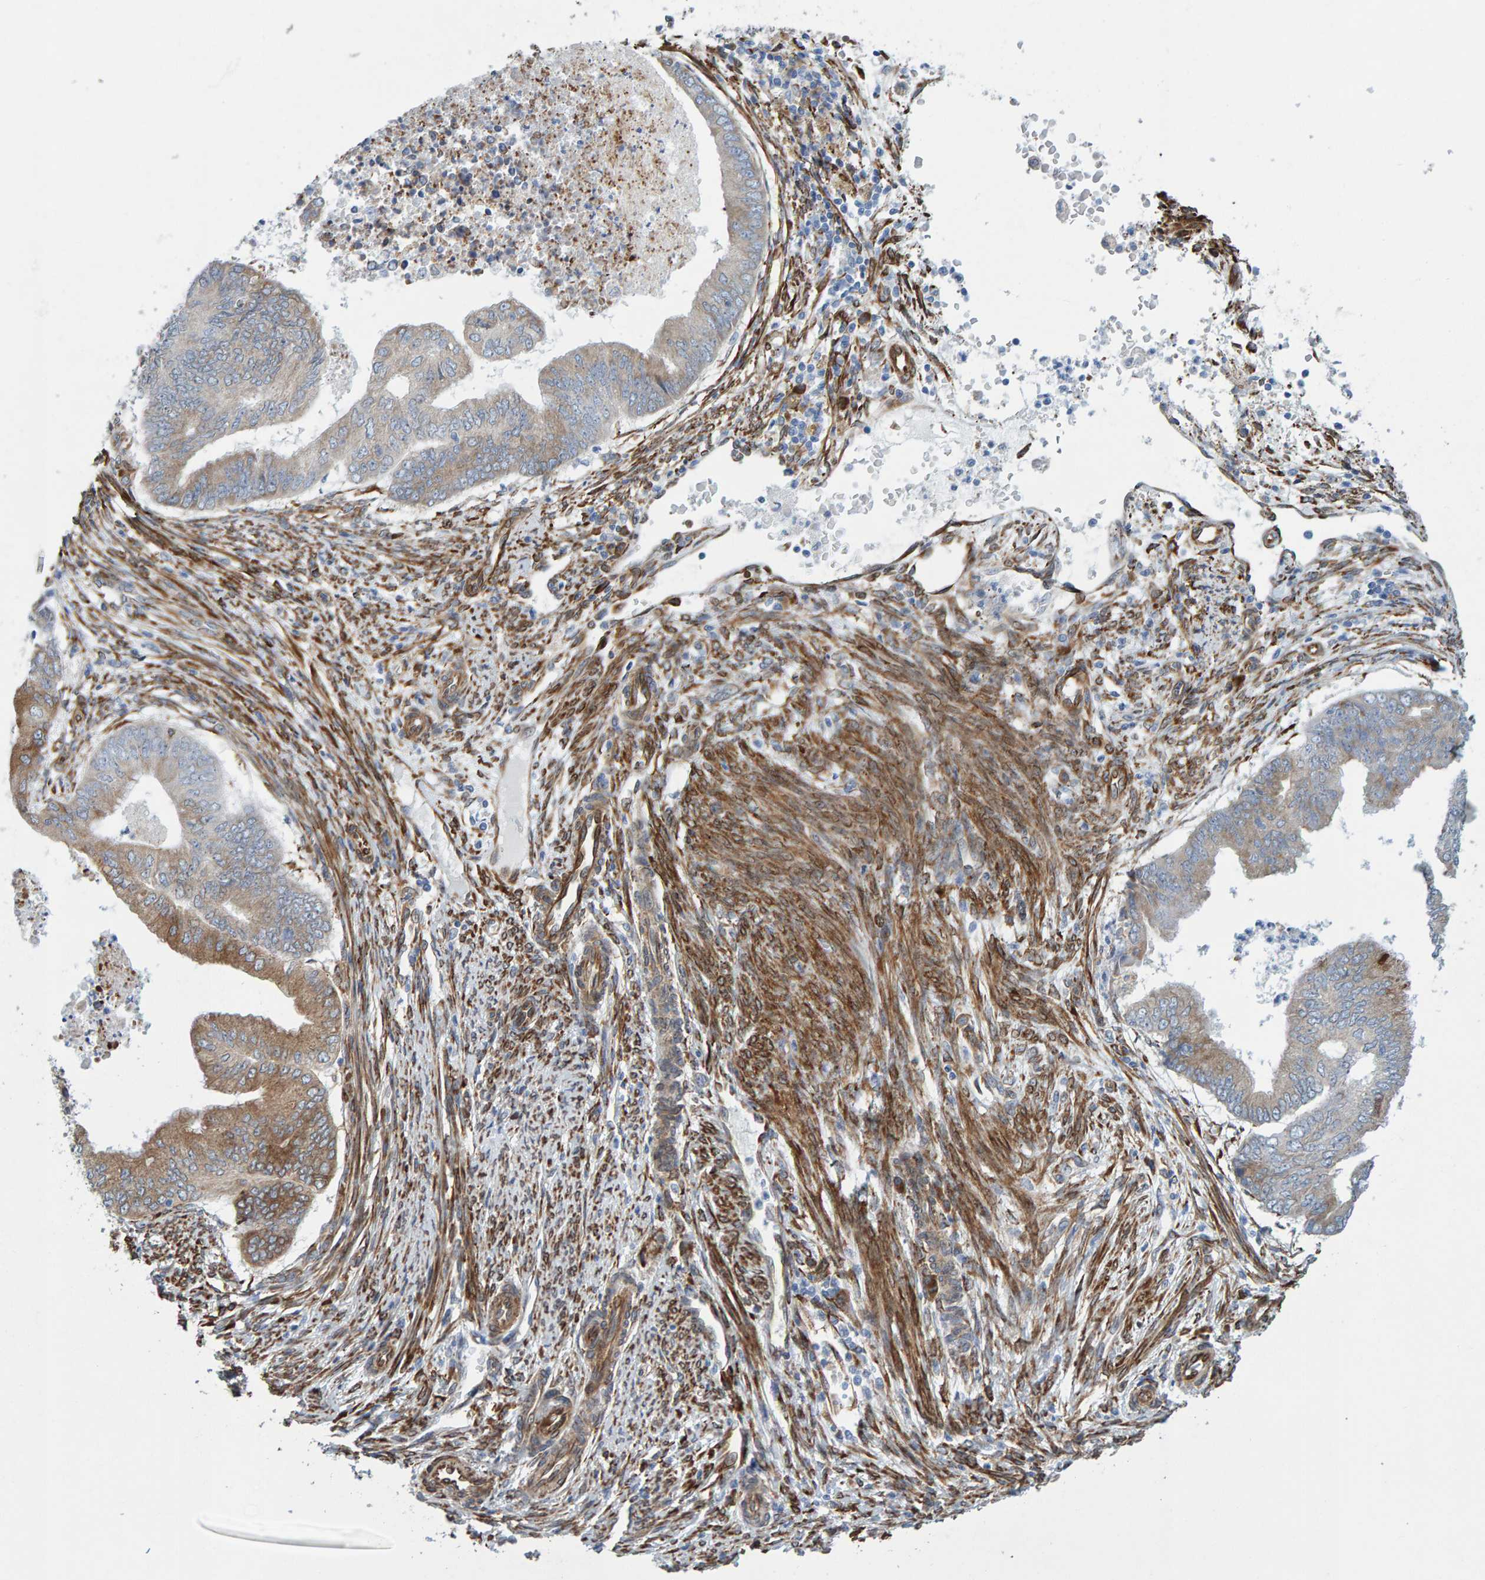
{"staining": {"intensity": "moderate", "quantity": "25%-75%", "location": "cytoplasmic/membranous"}, "tissue": "endometrial cancer", "cell_type": "Tumor cells", "image_type": "cancer", "snomed": [{"axis": "morphology", "description": "Polyp, NOS"}, {"axis": "morphology", "description": "Adenocarcinoma, NOS"}, {"axis": "morphology", "description": "Adenoma, NOS"}, {"axis": "topography", "description": "Endometrium"}], "caption": "A micrograph of human endometrial cancer stained for a protein displays moderate cytoplasmic/membranous brown staining in tumor cells.", "gene": "MMP16", "patient": {"sex": "female", "age": 79}}